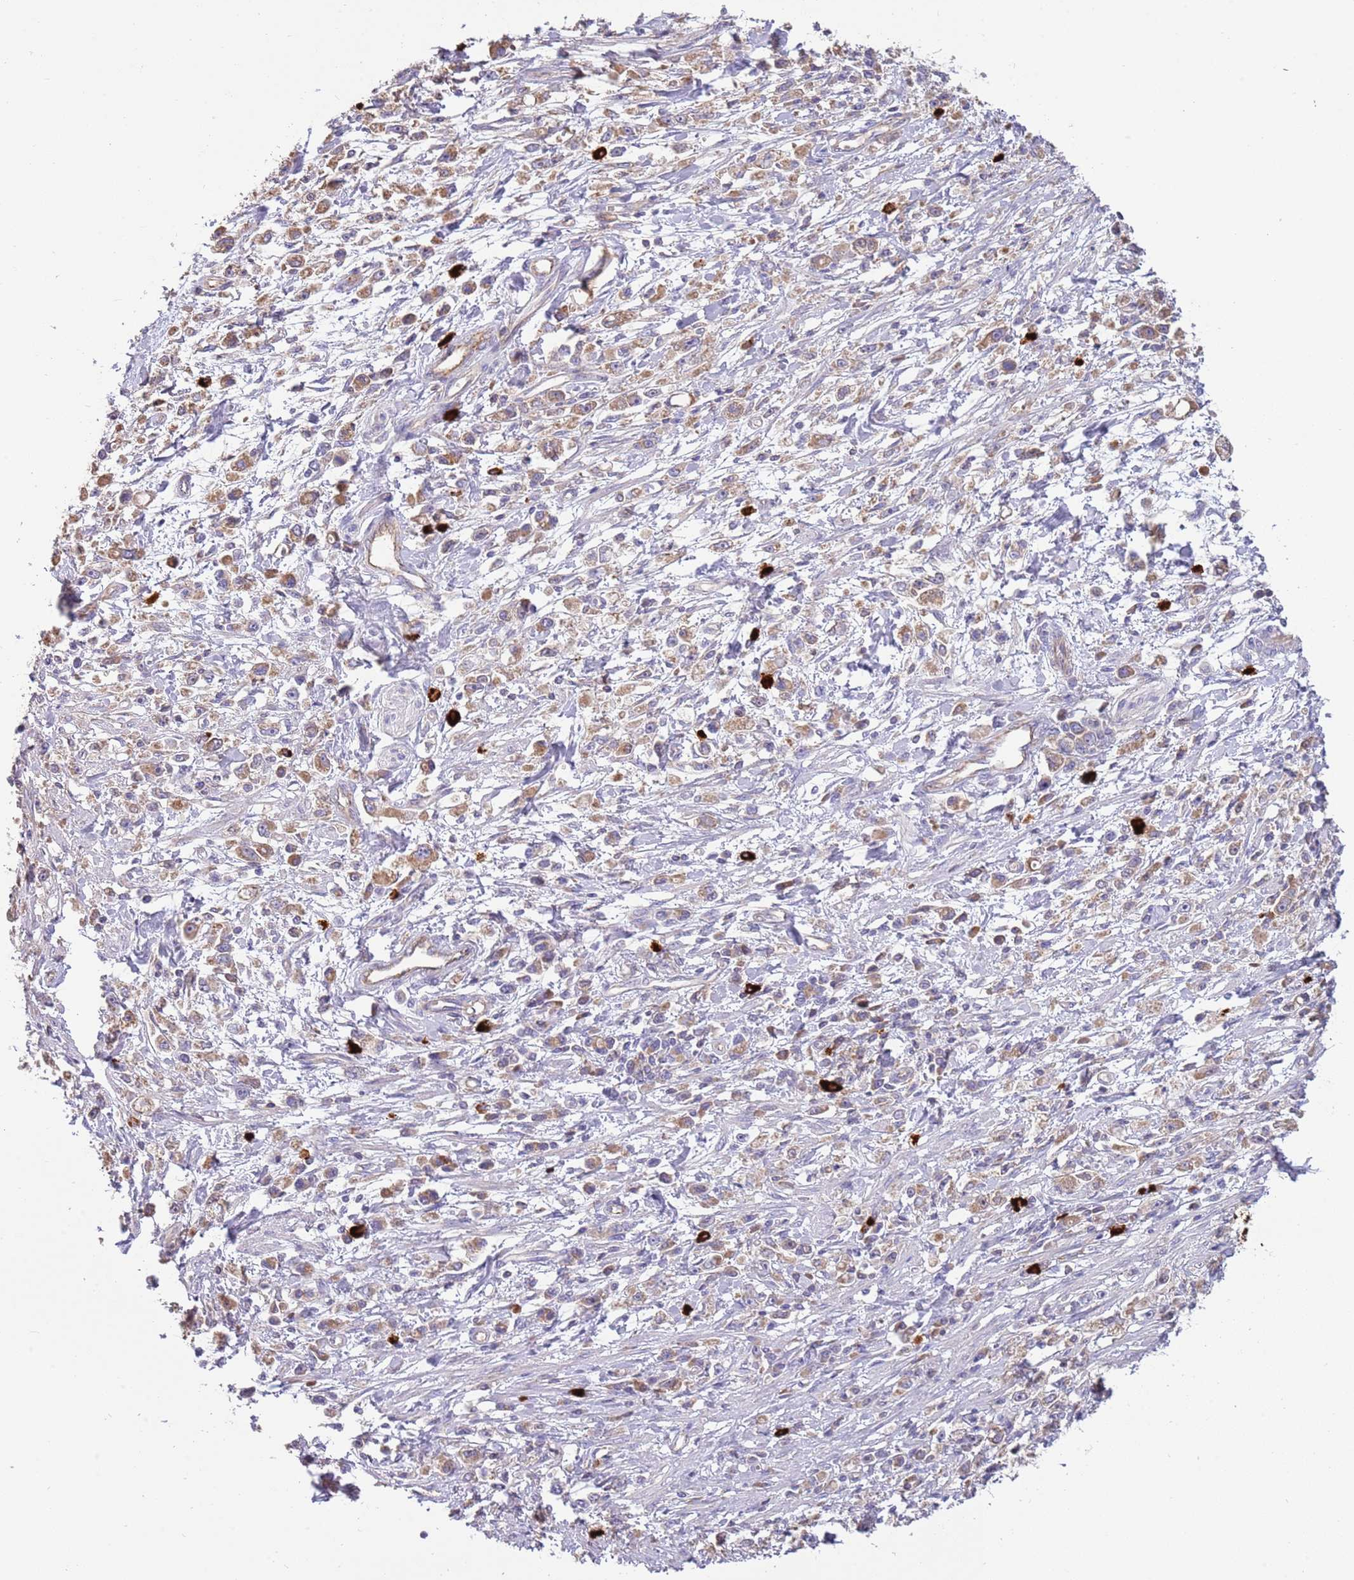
{"staining": {"intensity": "weak", "quantity": "25%-75%", "location": "cytoplasmic/membranous"}, "tissue": "stomach cancer", "cell_type": "Tumor cells", "image_type": "cancer", "snomed": [{"axis": "morphology", "description": "Adenocarcinoma, NOS"}, {"axis": "topography", "description": "Stomach"}], "caption": "A brown stain highlights weak cytoplasmic/membranous staining of a protein in adenocarcinoma (stomach) tumor cells.", "gene": "TRMO", "patient": {"sex": "female", "age": 59}}